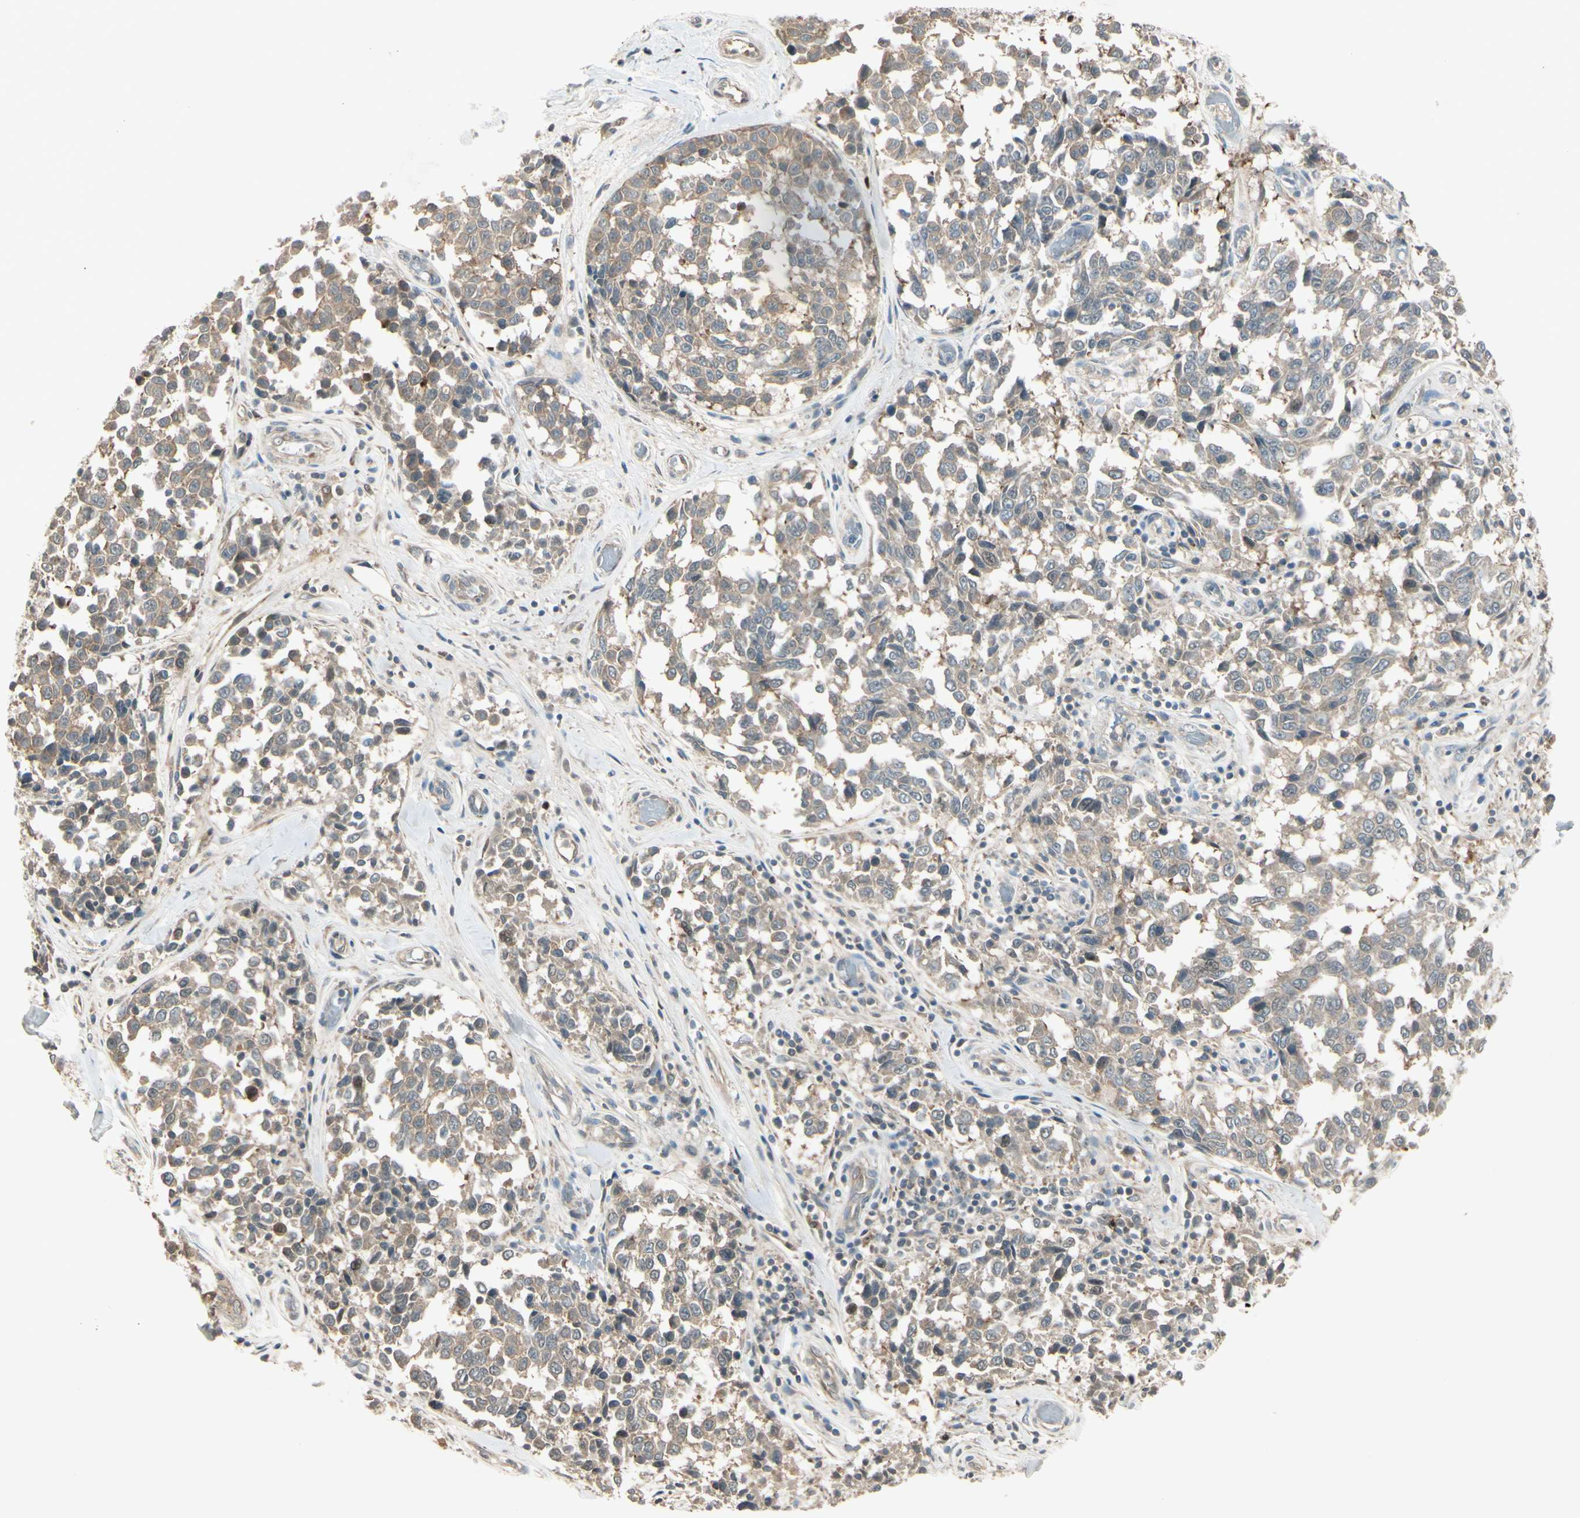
{"staining": {"intensity": "negative", "quantity": "none", "location": "none"}, "tissue": "melanoma", "cell_type": "Tumor cells", "image_type": "cancer", "snomed": [{"axis": "morphology", "description": "Malignant melanoma, NOS"}, {"axis": "topography", "description": "Skin"}], "caption": "Melanoma was stained to show a protein in brown. There is no significant expression in tumor cells.", "gene": "FHDC1", "patient": {"sex": "female", "age": 64}}